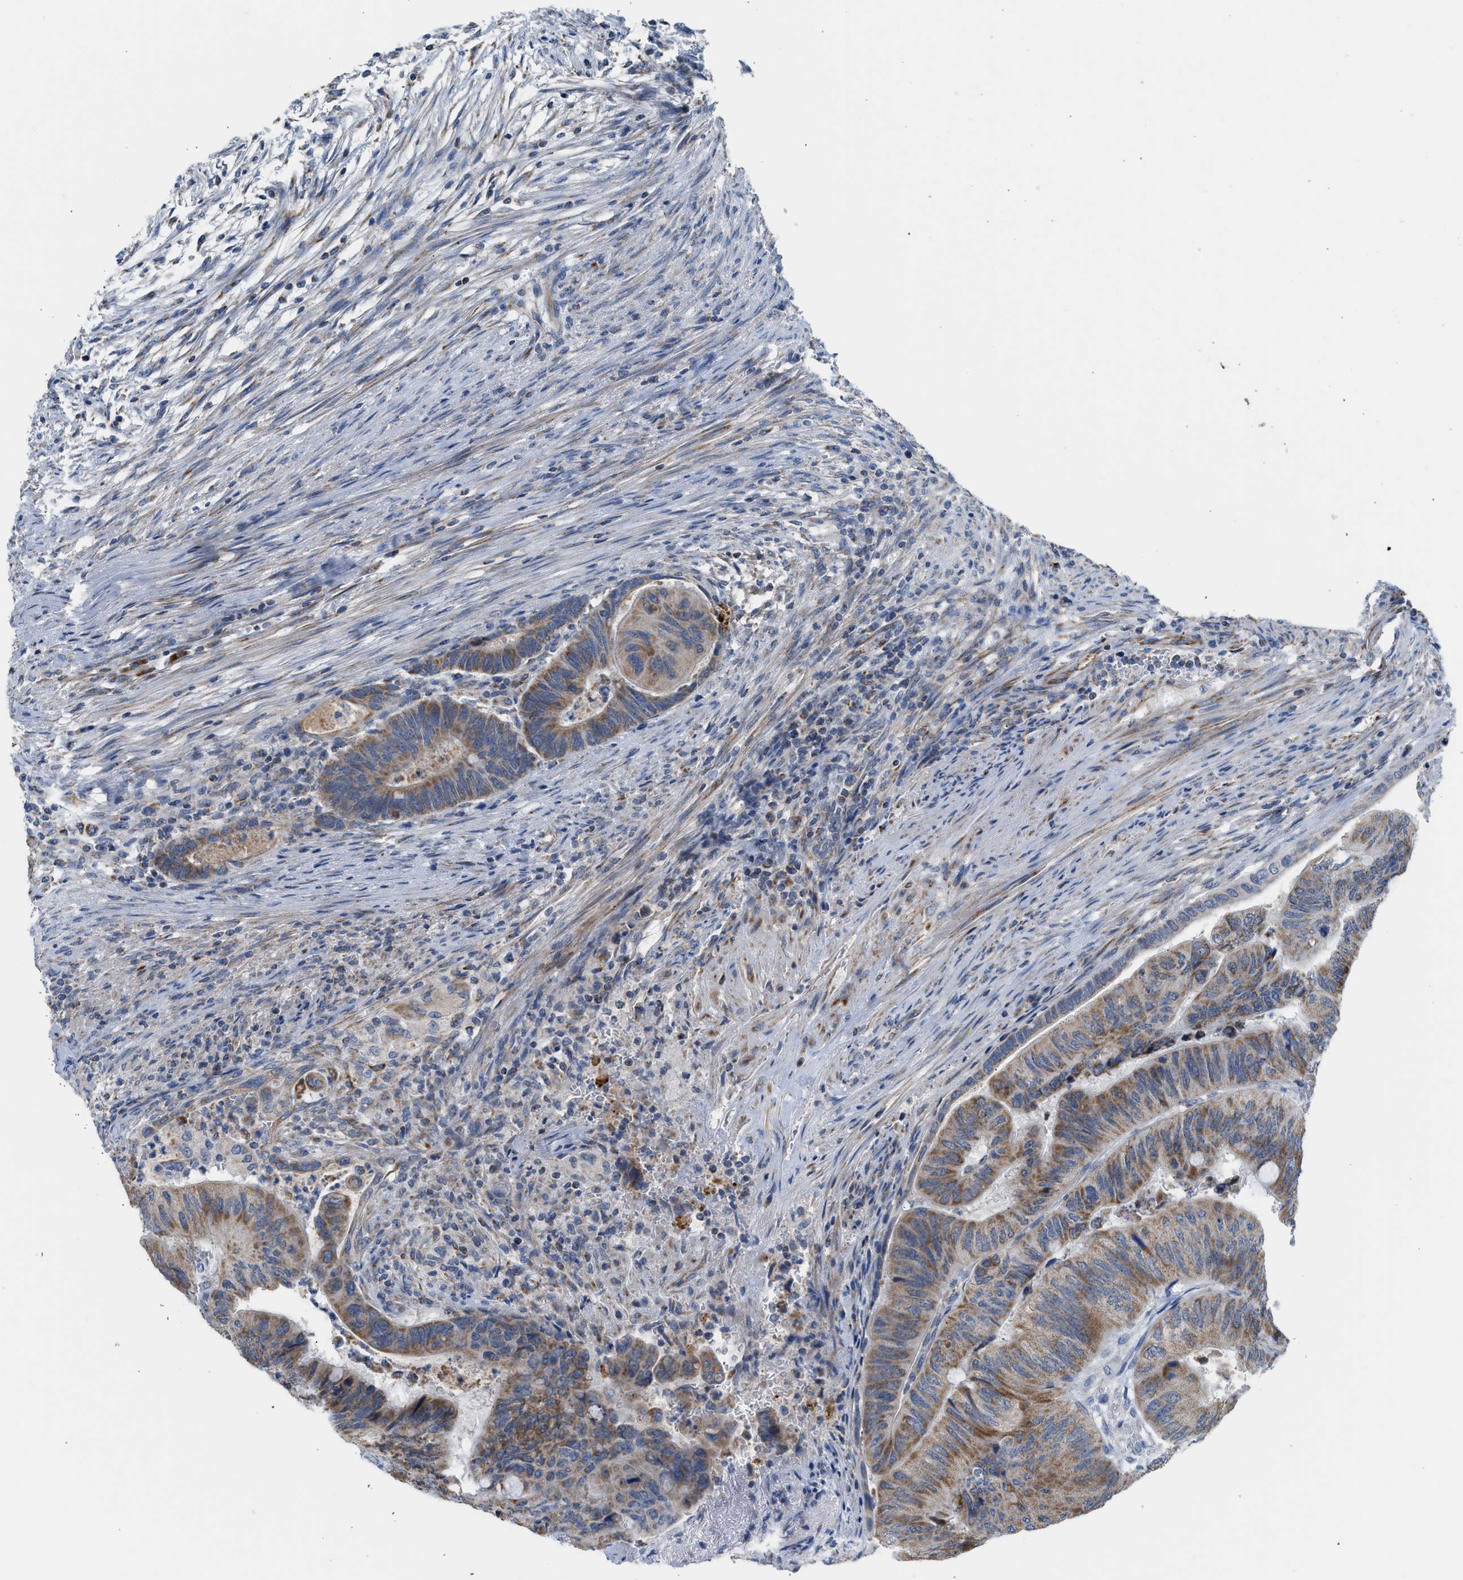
{"staining": {"intensity": "moderate", "quantity": ">75%", "location": "cytoplasmic/membranous"}, "tissue": "colorectal cancer", "cell_type": "Tumor cells", "image_type": "cancer", "snomed": [{"axis": "morphology", "description": "Normal tissue, NOS"}, {"axis": "morphology", "description": "Adenocarcinoma, NOS"}, {"axis": "topography", "description": "Rectum"}, {"axis": "topography", "description": "Peripheral nerve tissue"}], "caption": "This is a photomicrograph of immunohistochemistry (IHC) staining of adenocarcinoma (colorectal), which shows moderate positivity in the cytoplasmic/membranous of tumor cells.", "gene": "GOT2", "patient": {"sex": "male", "age": 92}}